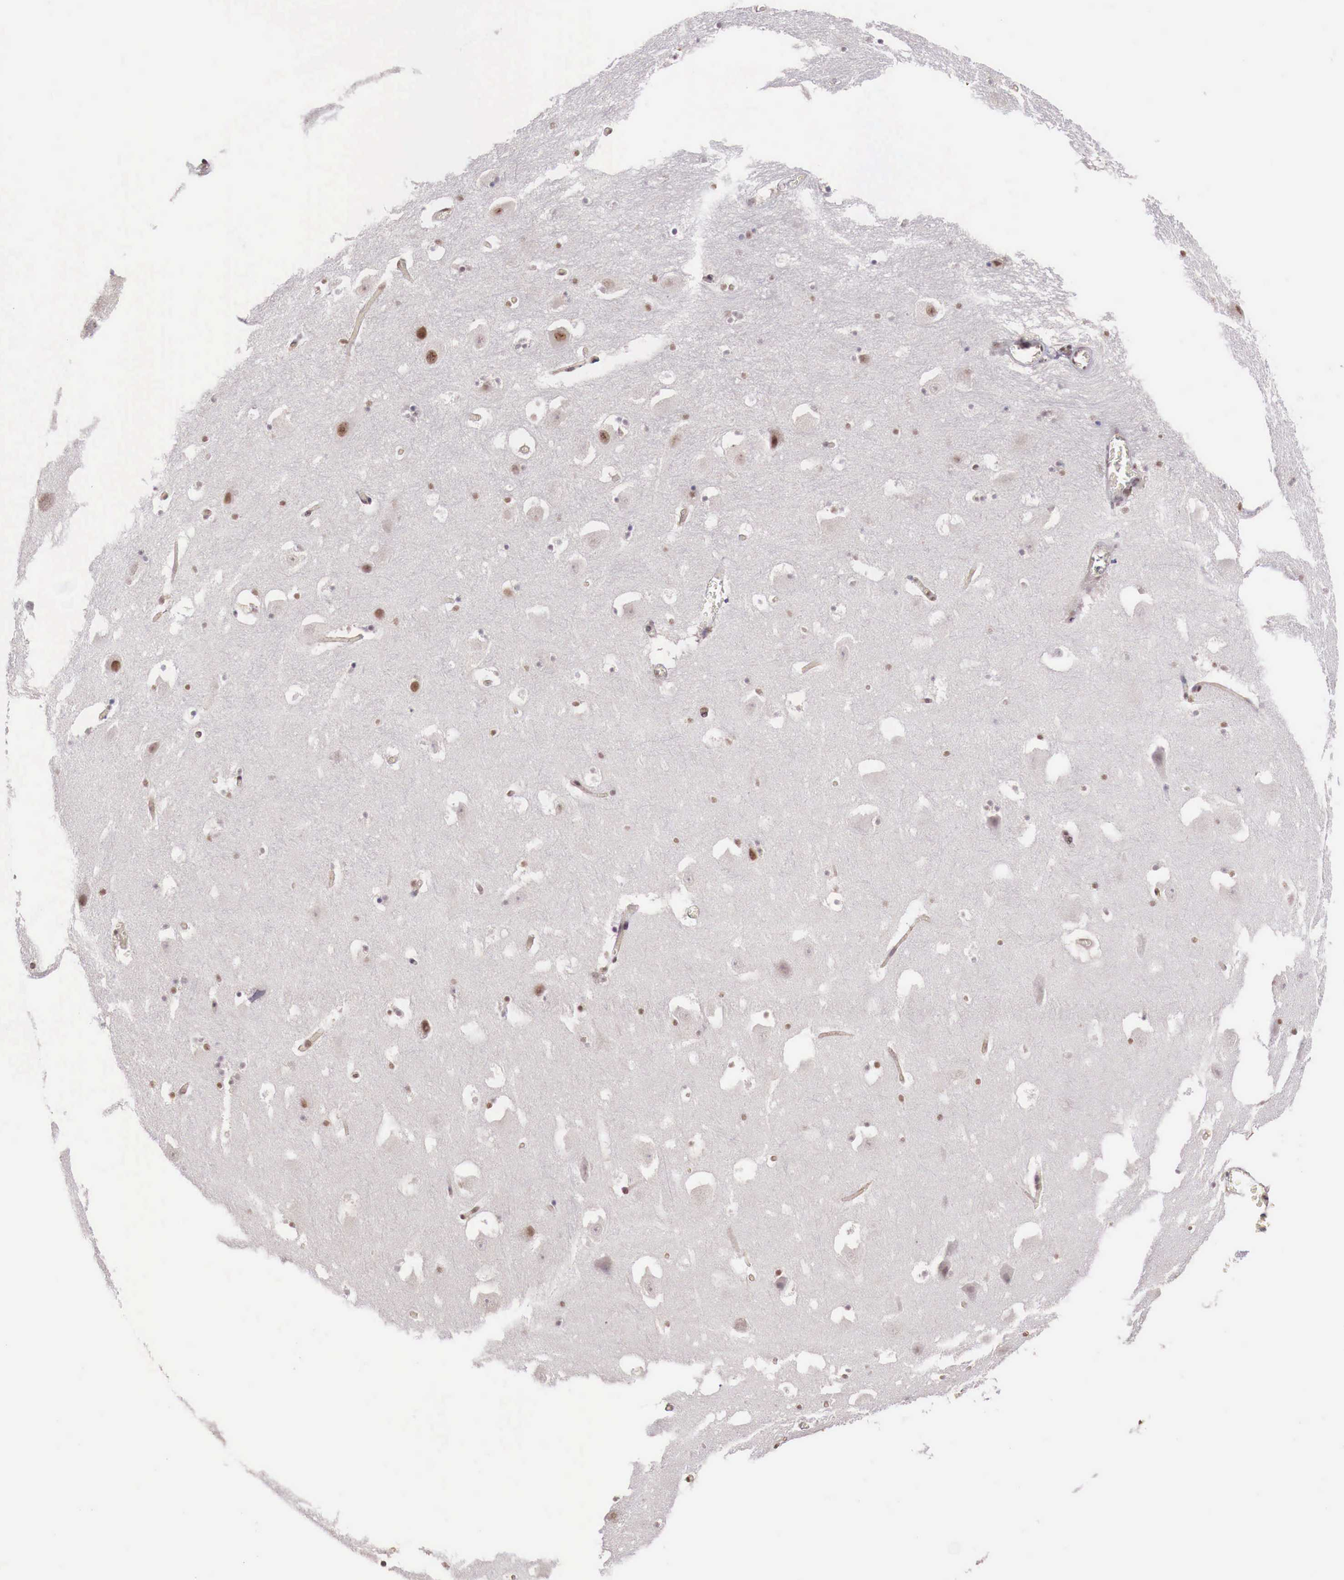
{"staining": {"intensity": "weak", "quantity": "25%-75%", "location": "nuclear"}, "tissue": "hippocampus", "cell_type": "Glial cells", "image_type": "normal", "snomed": [{"axis": "morphology", "description": "Normal tissue, NOS"}, {"axis": "topography", "description": "Hippocampus"}], "caption": "Immunohistochemistry (IHC) staining of normal hippocampus, which exhibits low levels of weak nuclear staining in about 25%-75% of glial cells indicating weak nuclear protein positivity. The staining was performed using DAB (brown) for protein detection and nuclei were counterstained in hematoxylin (blue).", "gene": "FOXP2", "patient": {"sex": "male", "age": 45}}